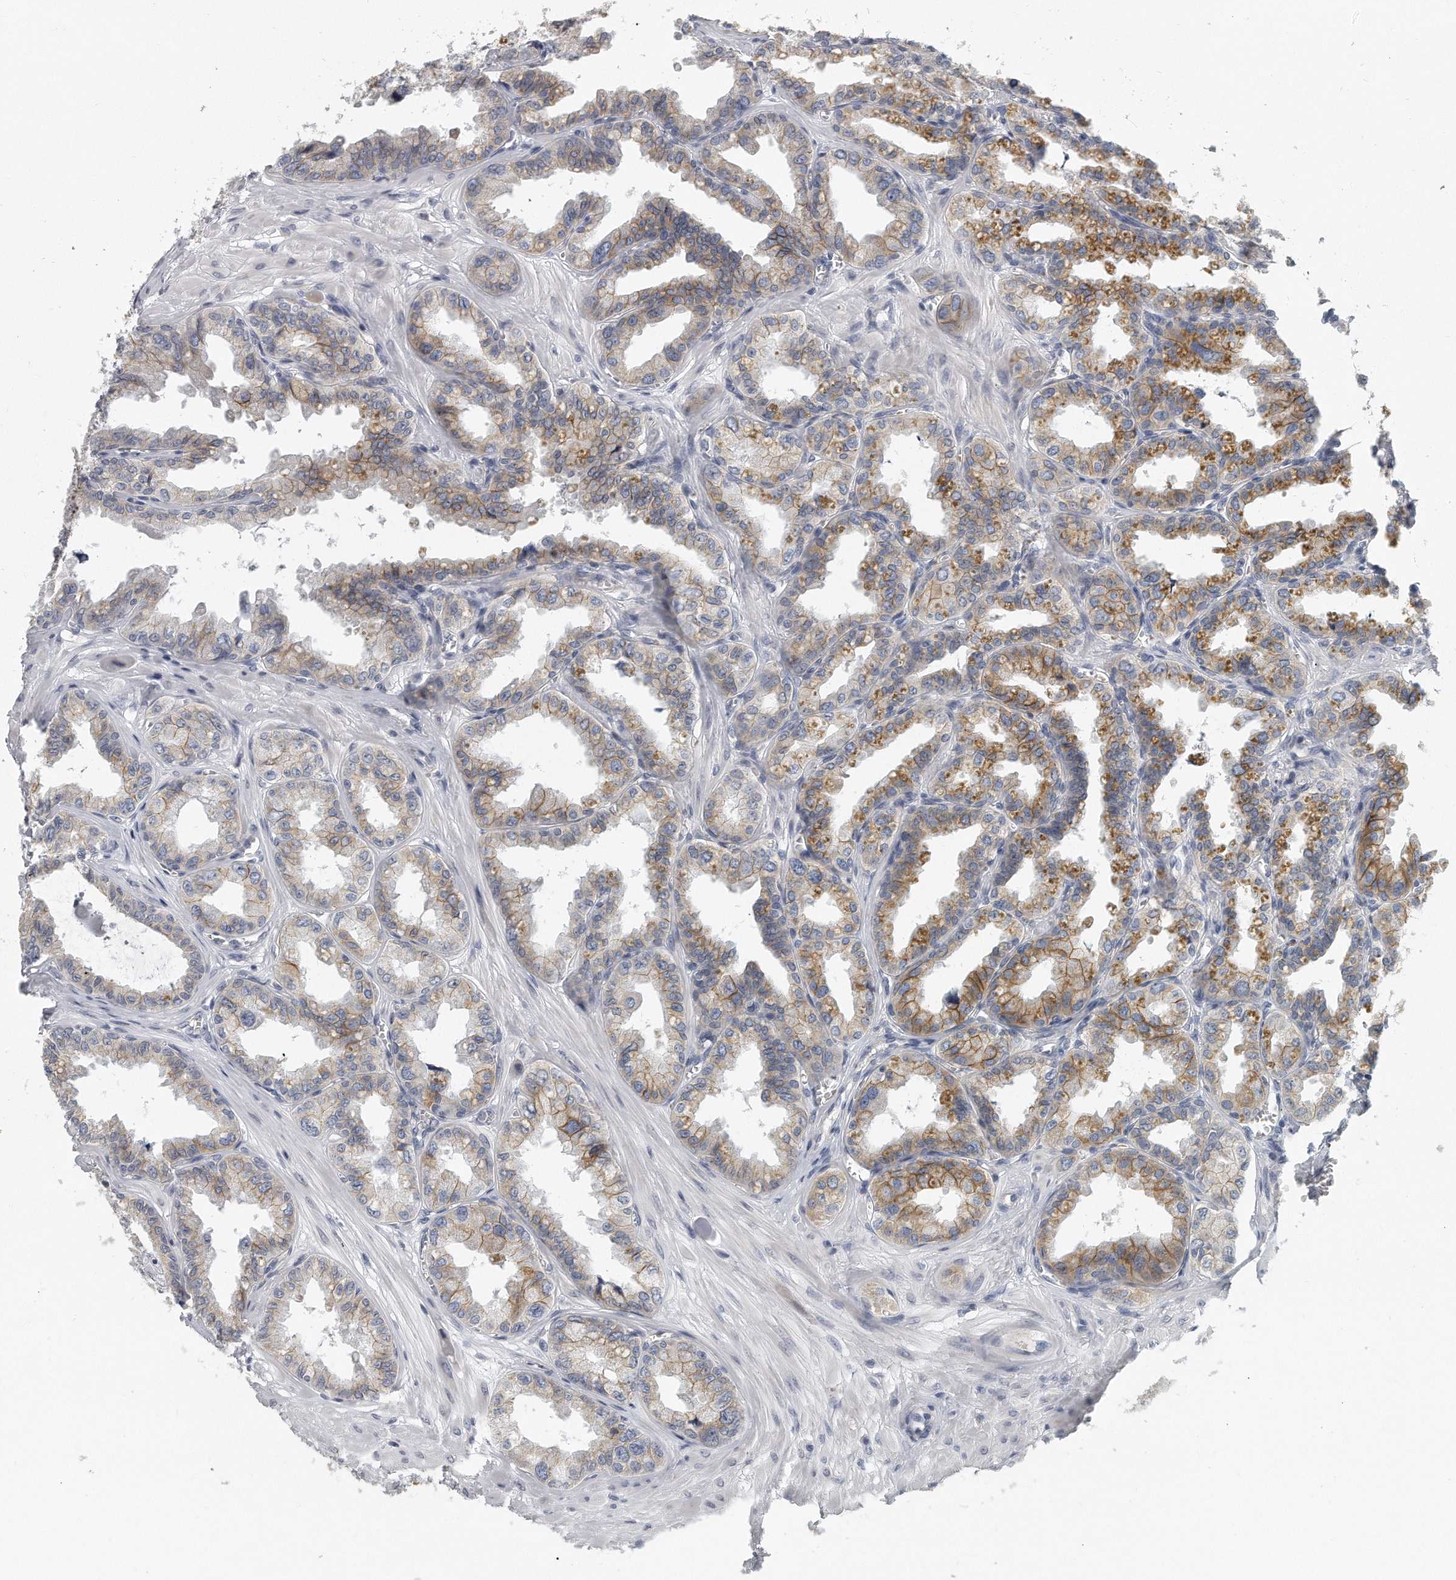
{"staining": {"intensity": "moderate", "quantity": "25%-75%", "location": "cytoplasmic/membranous"}, "tissue": "seminal vesicle", "cell_type": "Glandular cells", "image_type": "normal", "snomed": [{"axis": "morphology", "description": "Normal tissue, NOS"}, {"axis": "topography", "description": "Prostate"}, {"axis": "topography", "description": "Seminal veicle"}], "caption": "Protein analysis of benign seminal vesicle demonstrates moderate cytoplasmic/membranous expression in about 25%-75% of glandular cells.", "gene": "PLEKHA6", "patient": {"sex": "male", "age": 51}}